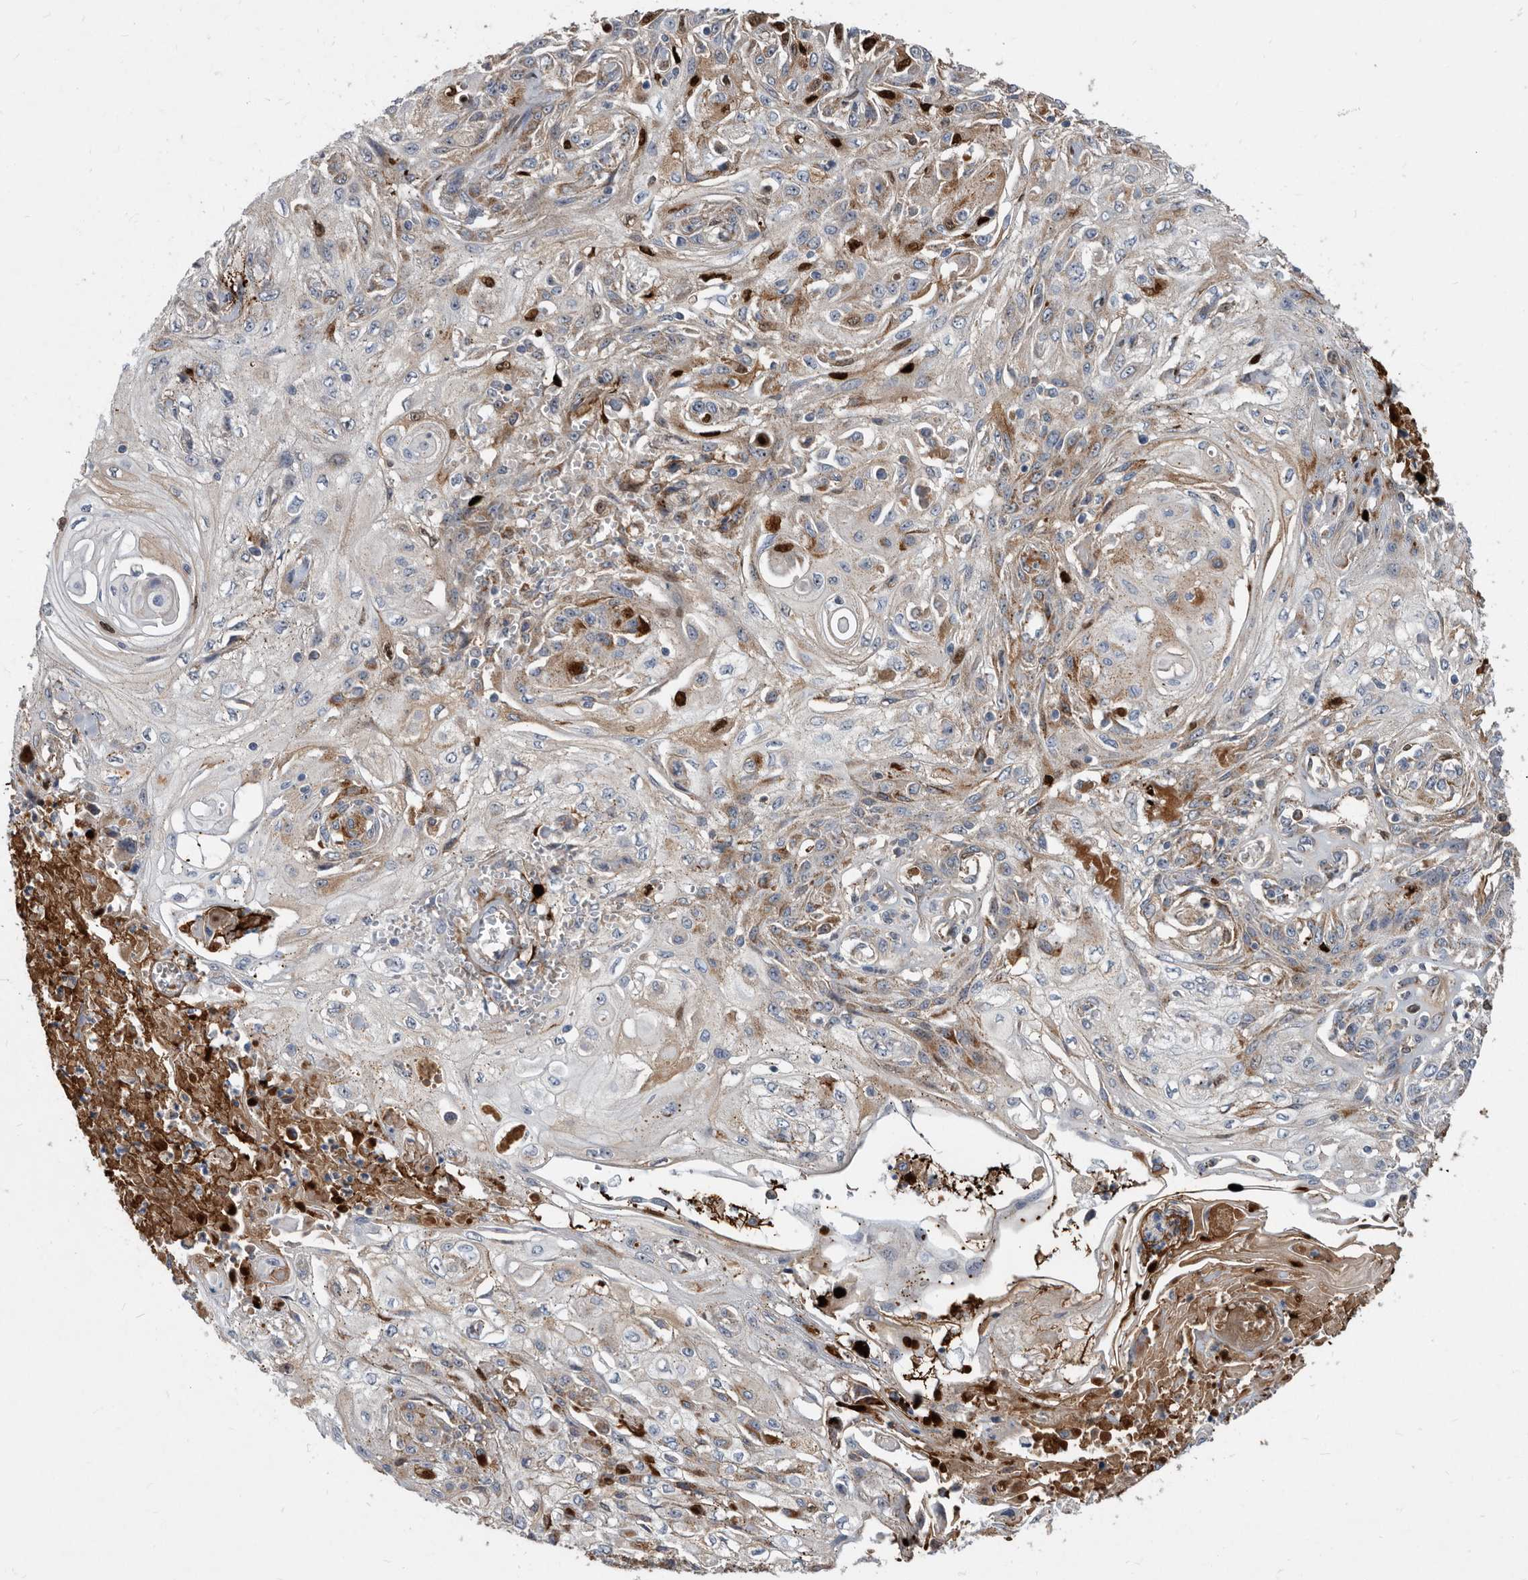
{"staining": {"intensity": "moderate", "quantity": "25%-75%", "location": "cytoplasmic/membranous"}, "tissue": "skin cancer", "cell_type": "Tumor cells", "image_type": "cancer", "snomed": [{"axis": "morphology", "description": "Squamous cell carcinoma, NOS"}, {"axis": "morphology", "description": "Squamous cell carcinoma, metastatic, NOS"}, {"axis": "topography", "description": "Skin"}, {"axis": "topography", "description": "Lymph node"}], "caption": "Skin cancer stained with a protein marker reveals moderate staining in tumor cells.", "gene": "PI15", "patient": {"sex": "male", "age": 75}}